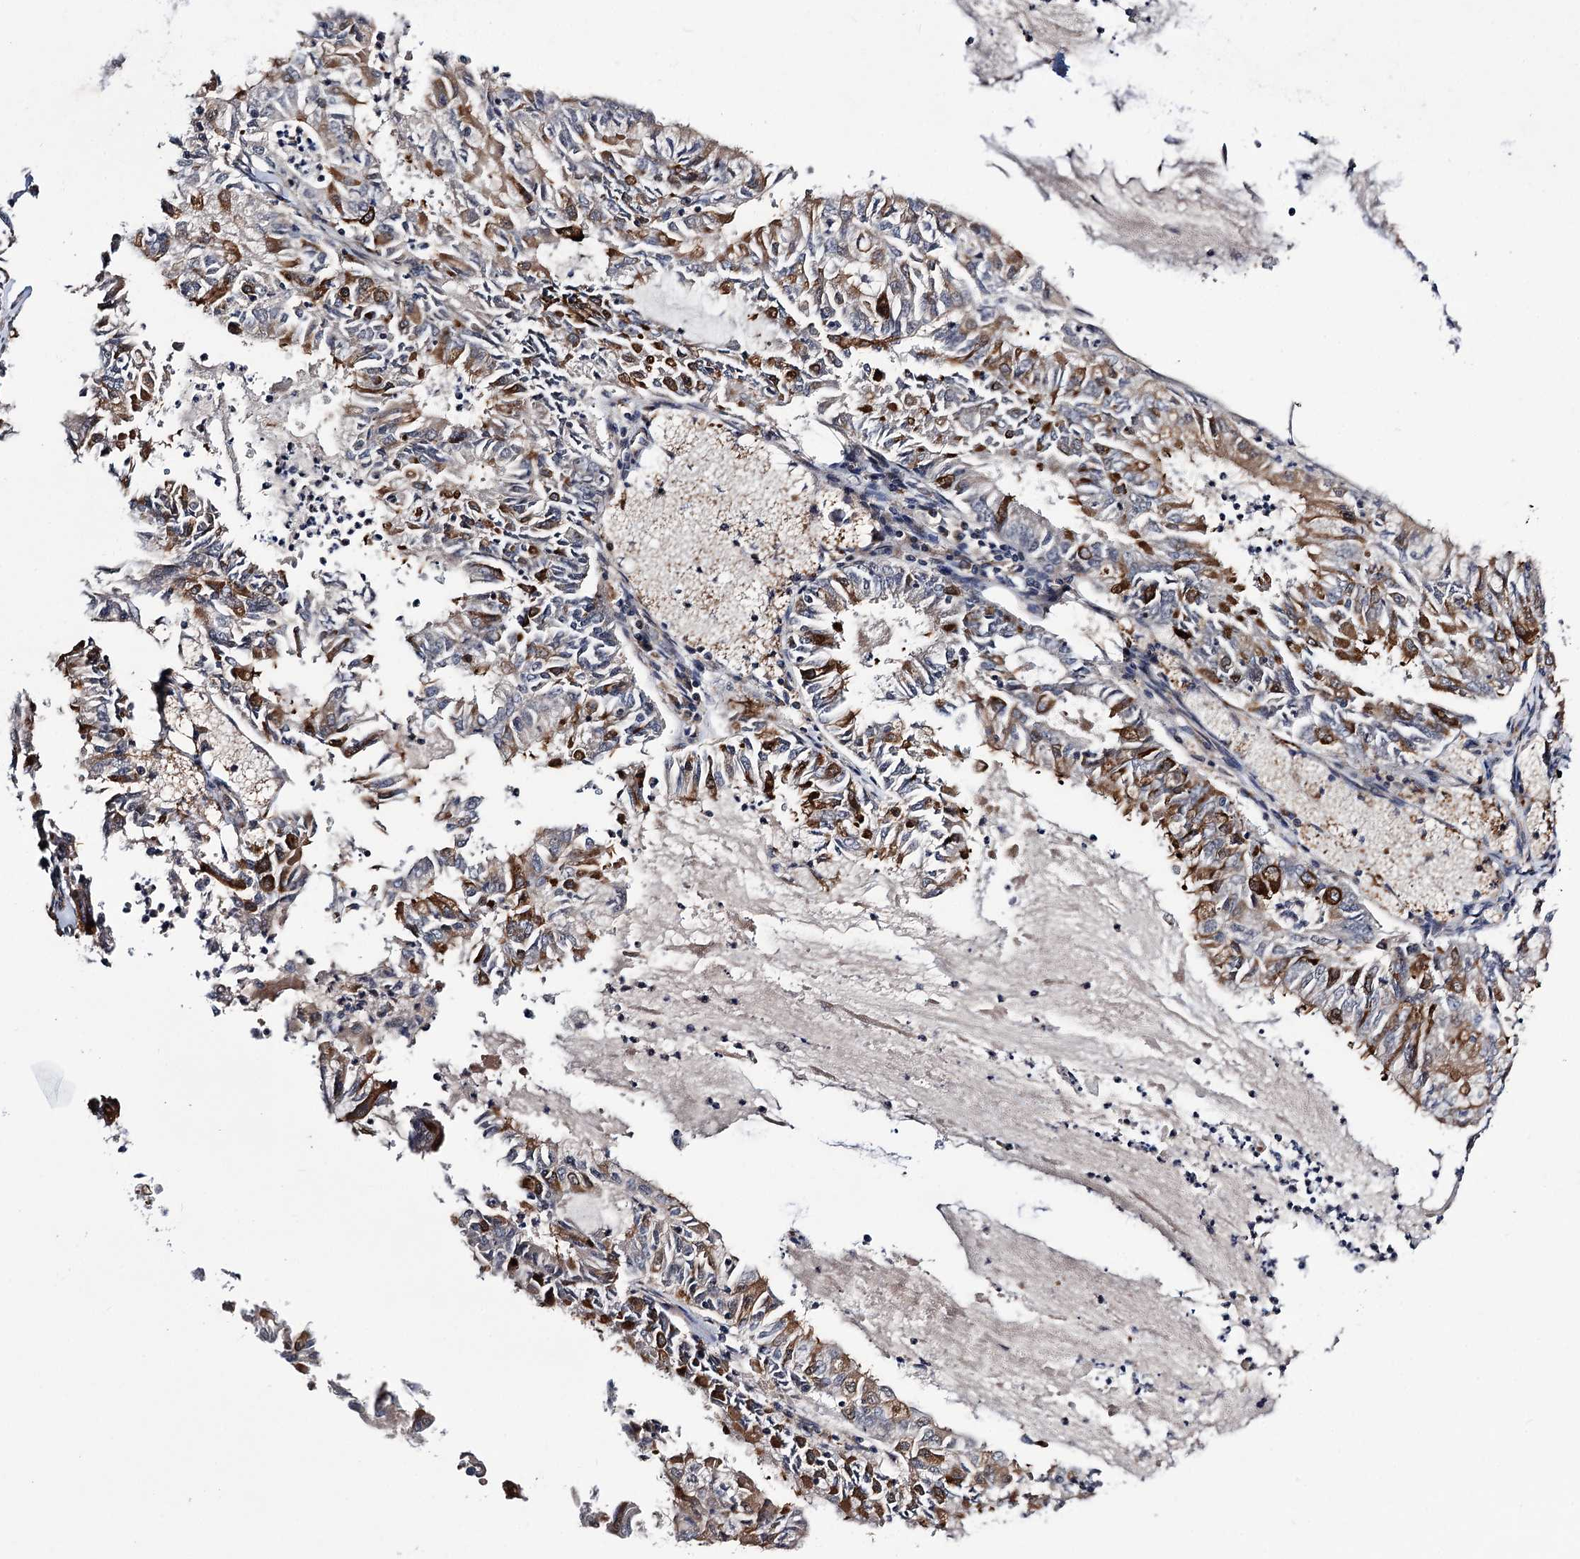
{"staining": {"intensity": "moderate", "quantity": "25%-75%", "location": "cytoplasmic/membranous"}, "tissue": "endometrial cancer", "cell_type": "Tumor cells", "image_type": "cancer", "snomed": [{"axis": "morphology", "description": "Adenocarcinoma, NOS"}, {"axis": "topography", "description": "Endometrium"}], "caption": "A brown stain highlights moderate cytoplasmic/membranous staining of a protein in human endometrial cancer (adenocarcinoma) tumor cells.", "gene": "UBR1", "patient": {"sex": "female", "age": 57}}